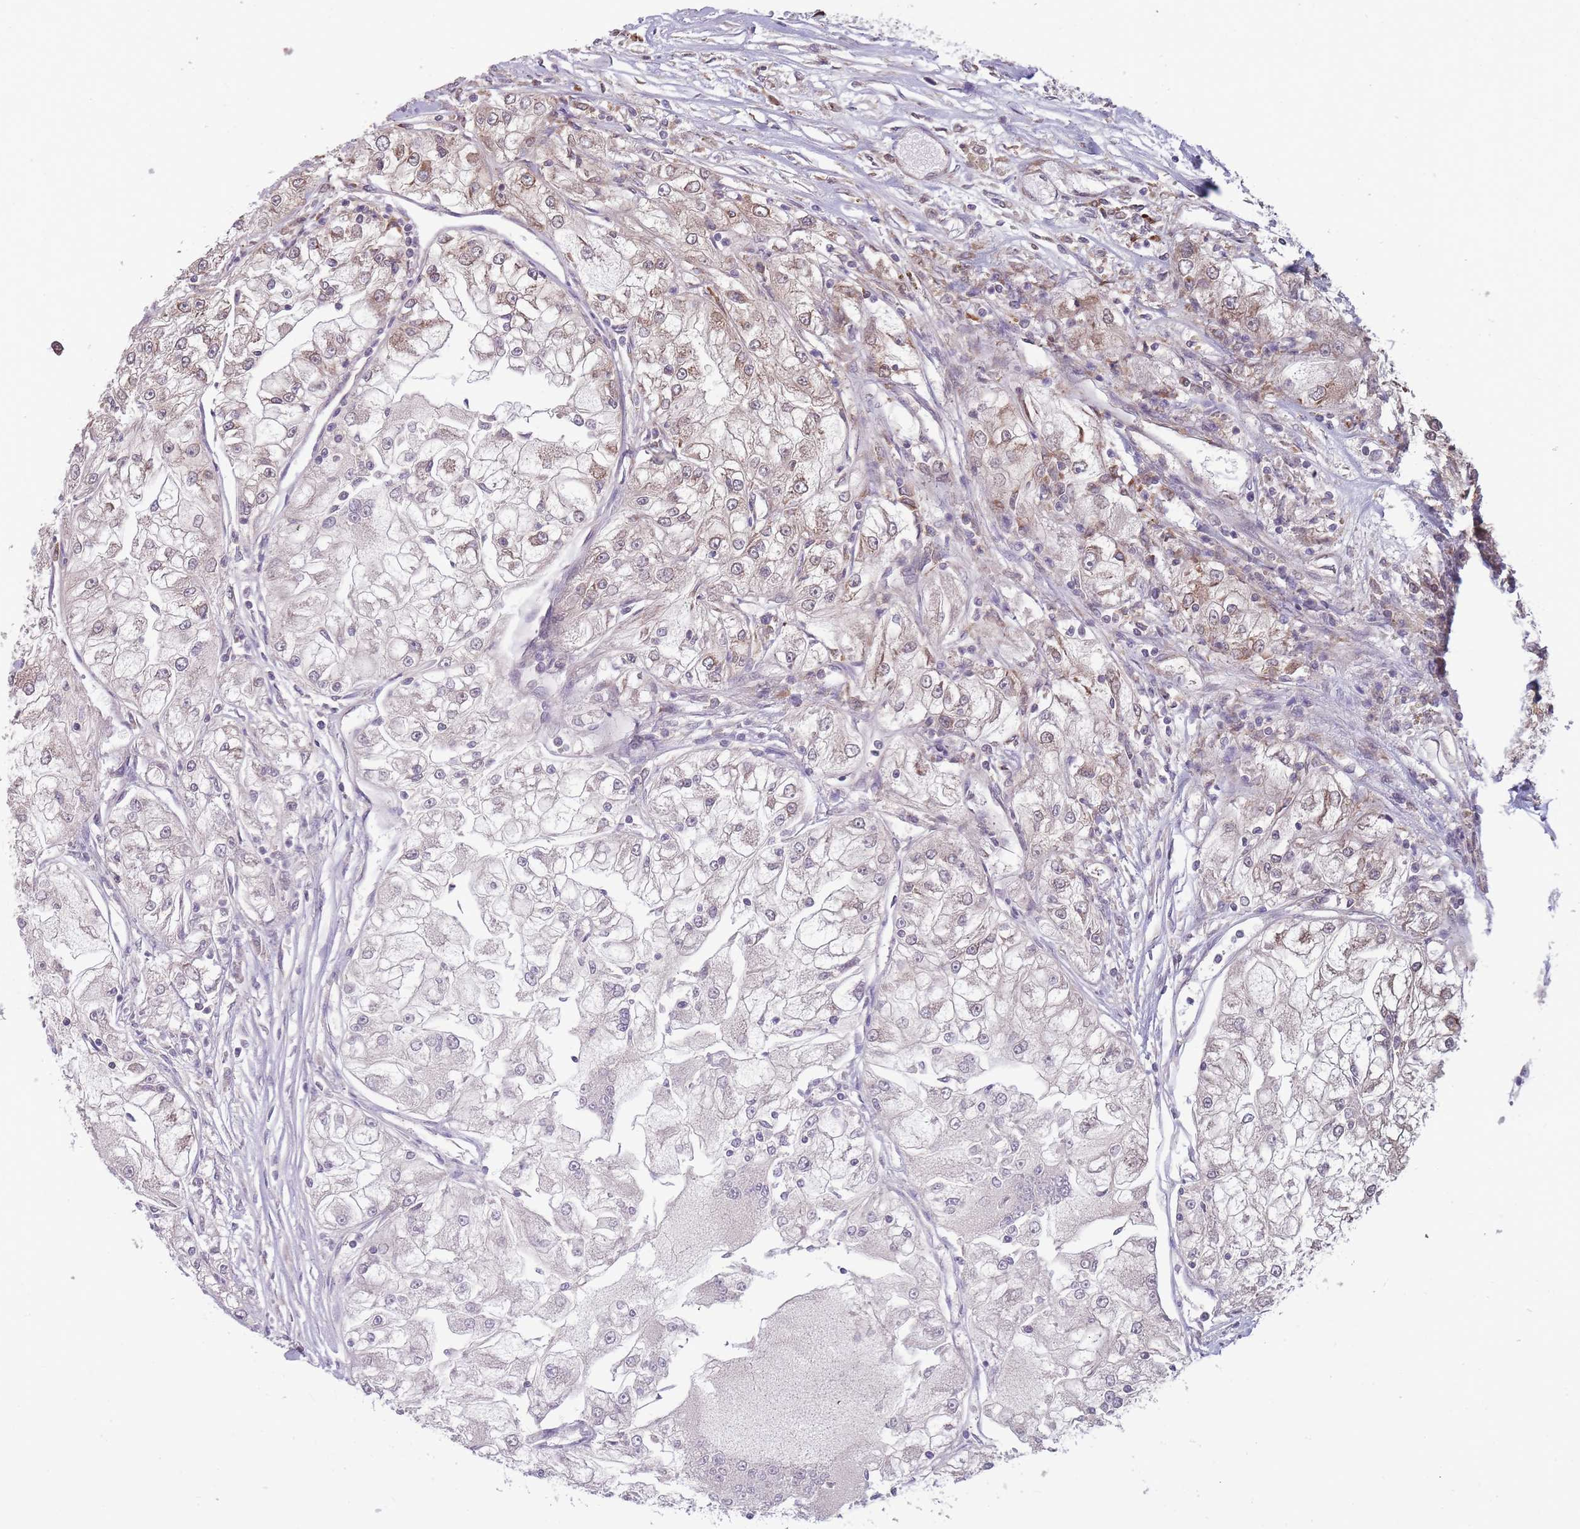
{"staining": {"intensity": "moderate", "quantity": "<25%", "location": "cytoplasmic/membranous"}, "tissue": "renal cancer", "cell_type": "Tumor cells", "image_type": "cancer", "snomed": [{"axis": "morphology", "description": "Adenocarcinoma, NOS"}, {"axis": "topography", "description": "Kidney"}], "caption": "Moderate cytoplasmic/membranous expression is identified in approximately <25% of tumor cells in renal adenocarcinoma. Ihc stains the protein of interest in brown and the nuclei are stained blue.", "gene": "TMEM121", "patient": {"sex": "female", "age": 72}}